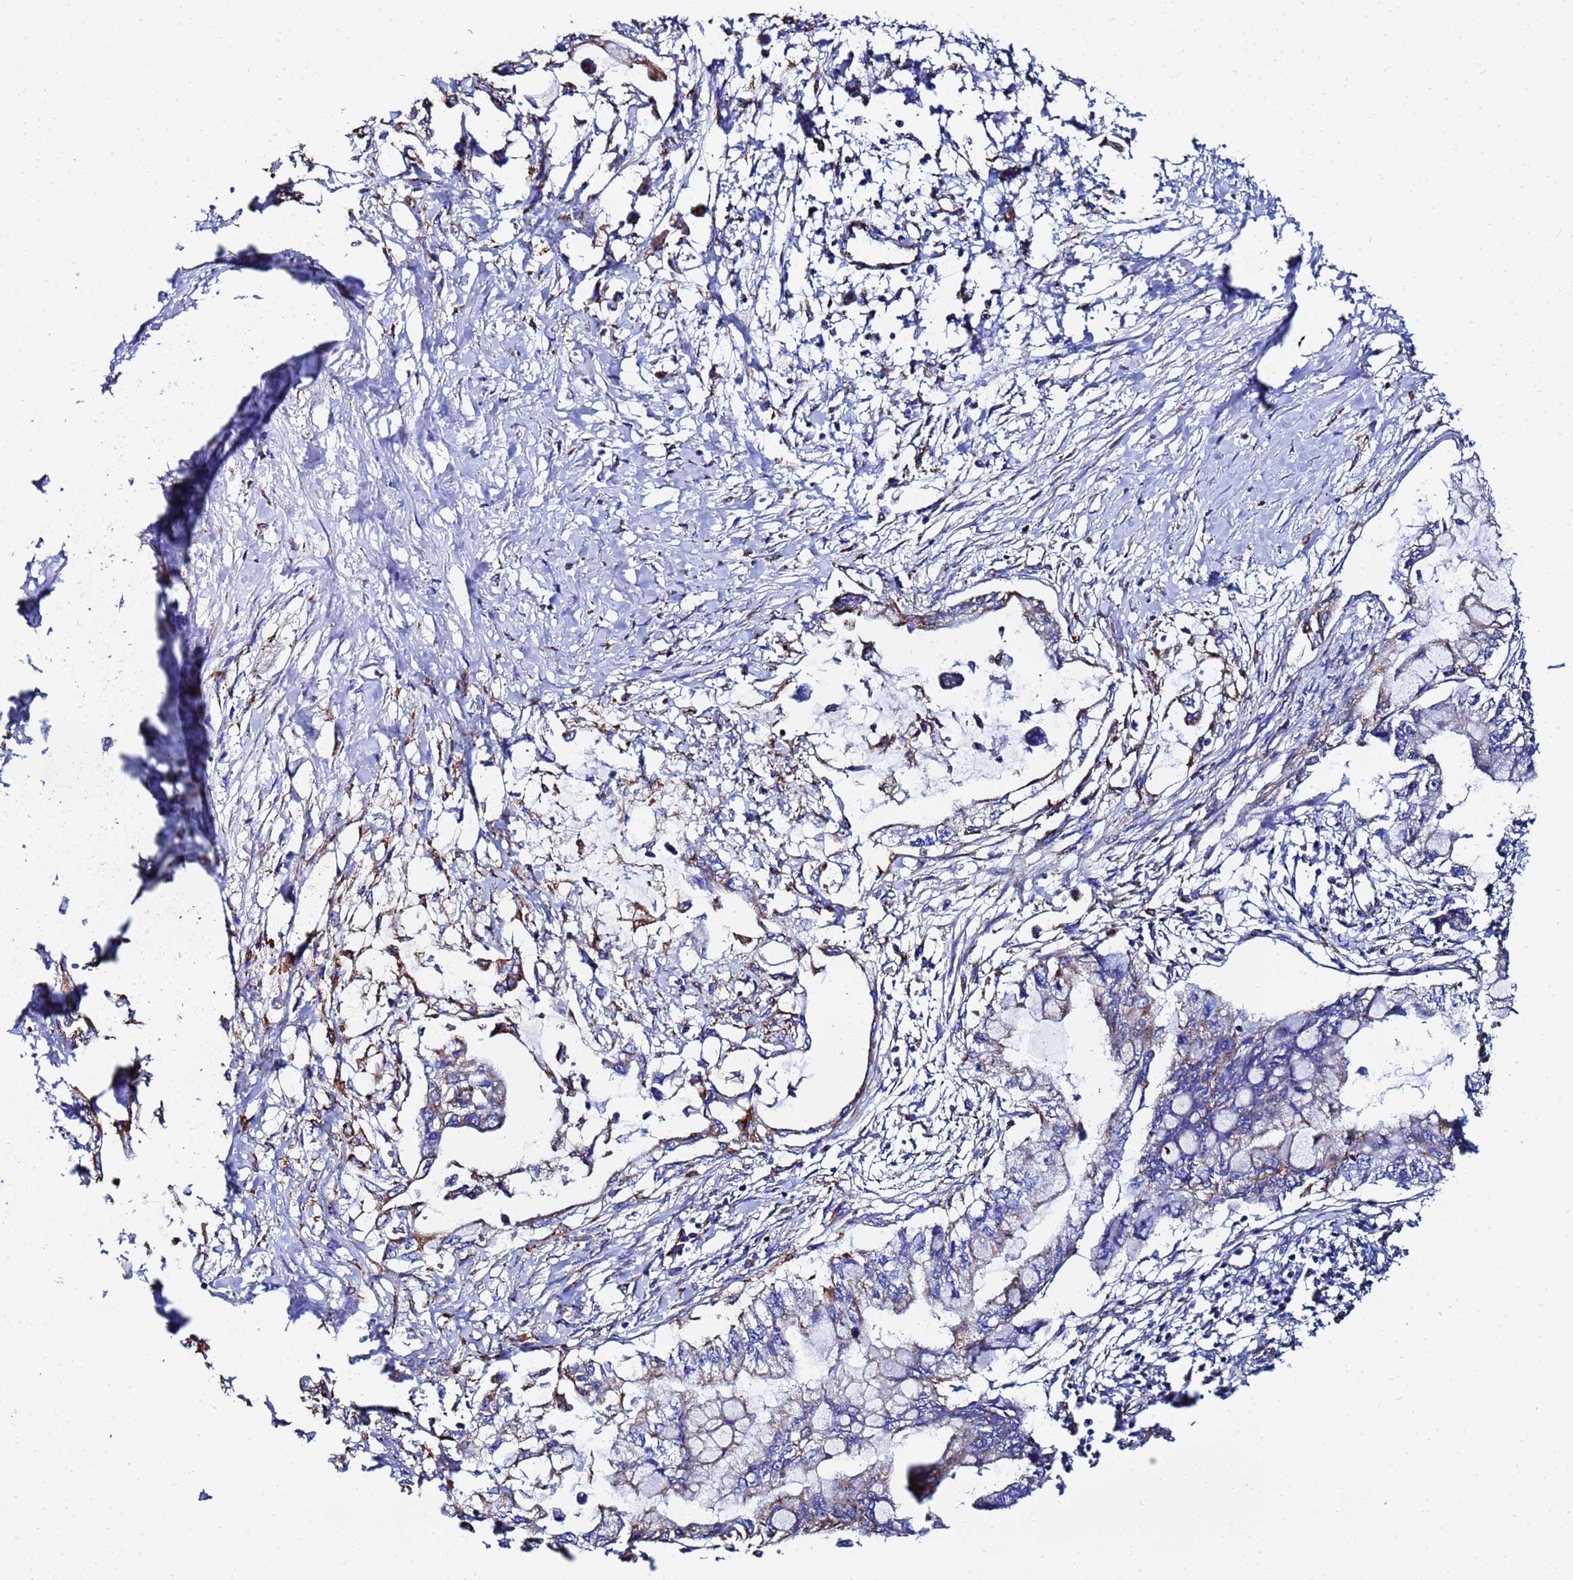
{"staining": {"intensity": "moderate", "quantity": "<25%", "location": "cytoplasmic/membranous"}, "tissue": "pancreatic cancer", "cell_type": "Tumor cells", "image_type": "cancer", "snomed": [{"axis": "morphology", "description": "Adenocarcinoma, NOS"}, {"axis": "topography", "description": "Pancreas"}], "caption": "Immunohistochemistry staining of pancreatic cancer, which shows low levels of moderate cytoplasmic/membranous expression in about <25% of tumor cells indicating moderate cytoplasmic/membranous protein positivity. The staining was performed using DAB (brown) for protein detection and nuclei were counterstained in hematoxylin (blue).", "gene": "GLUD1", "patient": {"sex": "male", "age": 48}}